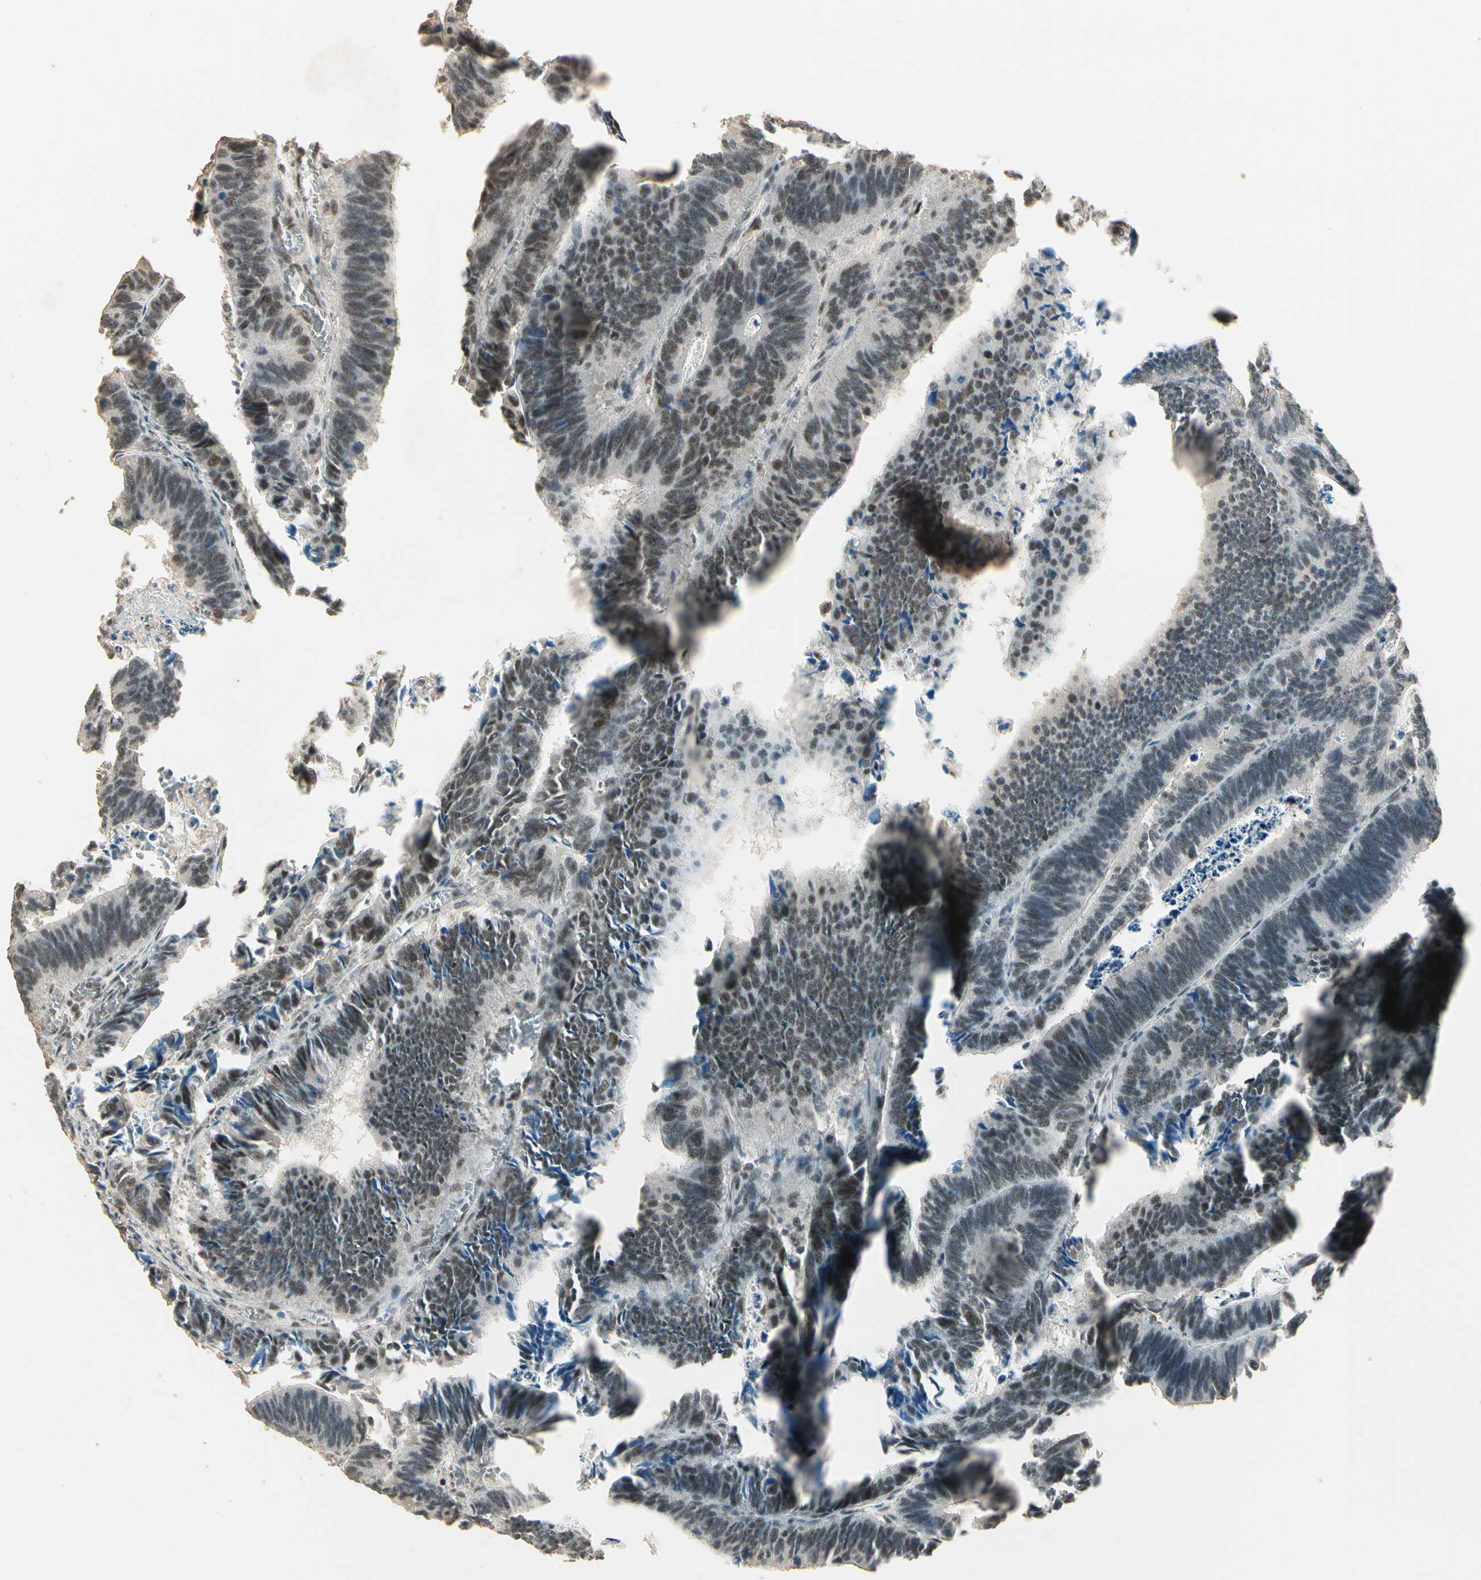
{"staining": {"intensity": "weak", "quantity": "25%-75%", "location": "nuclear"}, "tissue": "colorectal cancer", "cell_type": "Tumor cells", "image_type": "cancer", "snomed": [{"axis": "morphology", "description": "Adenocarcinoma, NOS"}, {"axis": "topography", "description": "Colon"}], "caption": "Adenocarcinoma (colorectal) stained with a protein marker demonstrates weak staining in tumor cells.", "gene": "RBM25", "patient": {"sex": "male", "age": 72}}